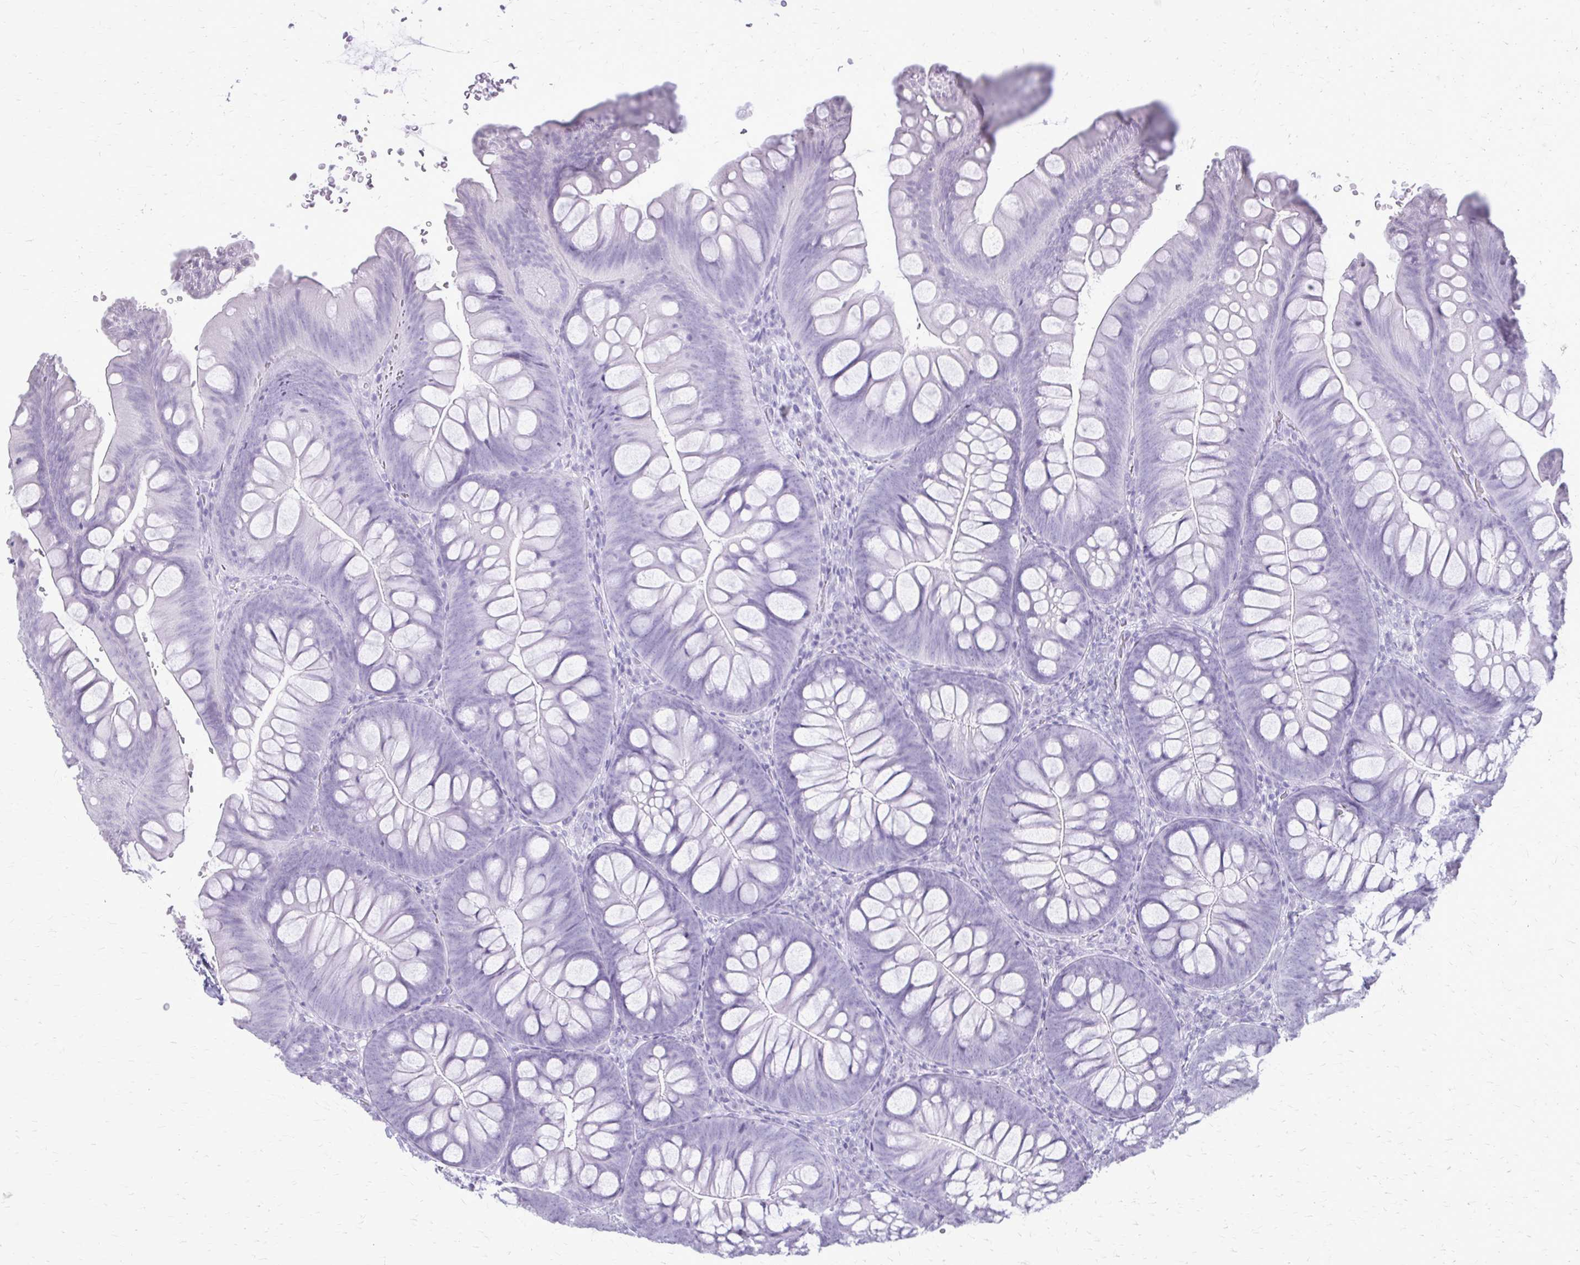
{"staining": {"intensity": "negative", "quantity": "none", "location": "none"}, "tissue": "colon", "cell_type": "Endothelial cells", "image_type": "normal", "snomed": [{"axis": "morphology", "description": "Normal tissue, NOS"}, {"axis": "morphology", "description": "Adenoma, NOS"}, {"axis": "topography", "description": "Soft tissue"}, {"axis": "topography", "description": "Colon"}], "caption": "Endothelial cells are negative for brown protein staining in benign colon. (IHC, brightfield microscopy, high magnification).", "gene": "KRT5", "patient": {"sex": "male", "age": 47}}